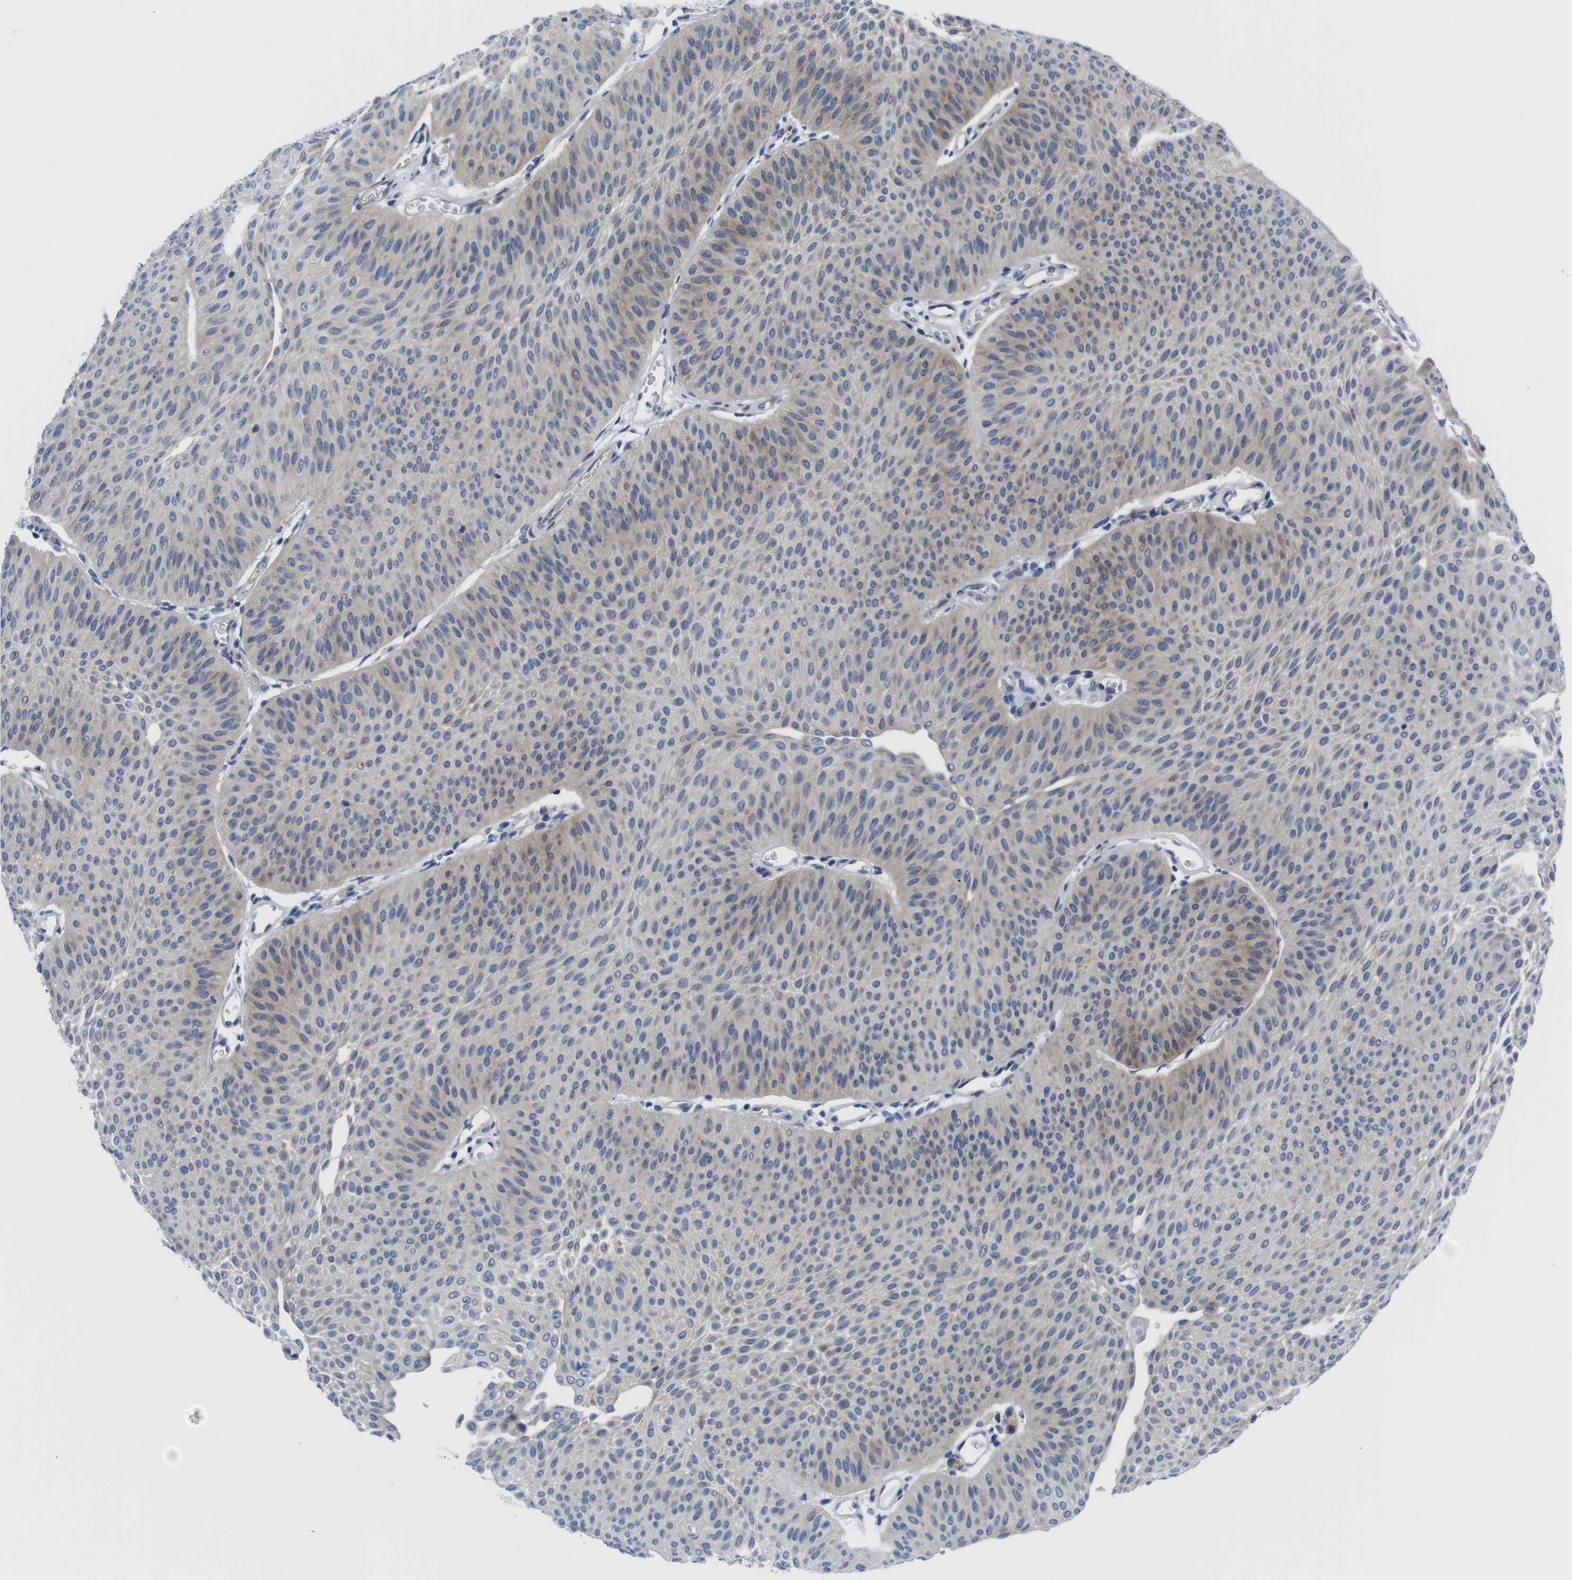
{"staining": {"intensity": "weak", "quantity": ">75%", "location": "cytoplasmic/membranous"}, "tissue": "urothelial cancer", "cell_type": "Tumor cells", "image_type": "cancer", "snomed": [{"axis": "morphology", "description": "Urothelial carcinoma, Low grade"}, {"axis": "topography", "description": "Urinary bladder"}], "caption": "Immunohistochemical staining of low-grade urothelial carcinoma displays low levels of weak cytoplasmic/membranous staining in approximately >75% of tumor cells.", "gene": "EIF4A1", "patient": {"sex": "female", "age": 60}}